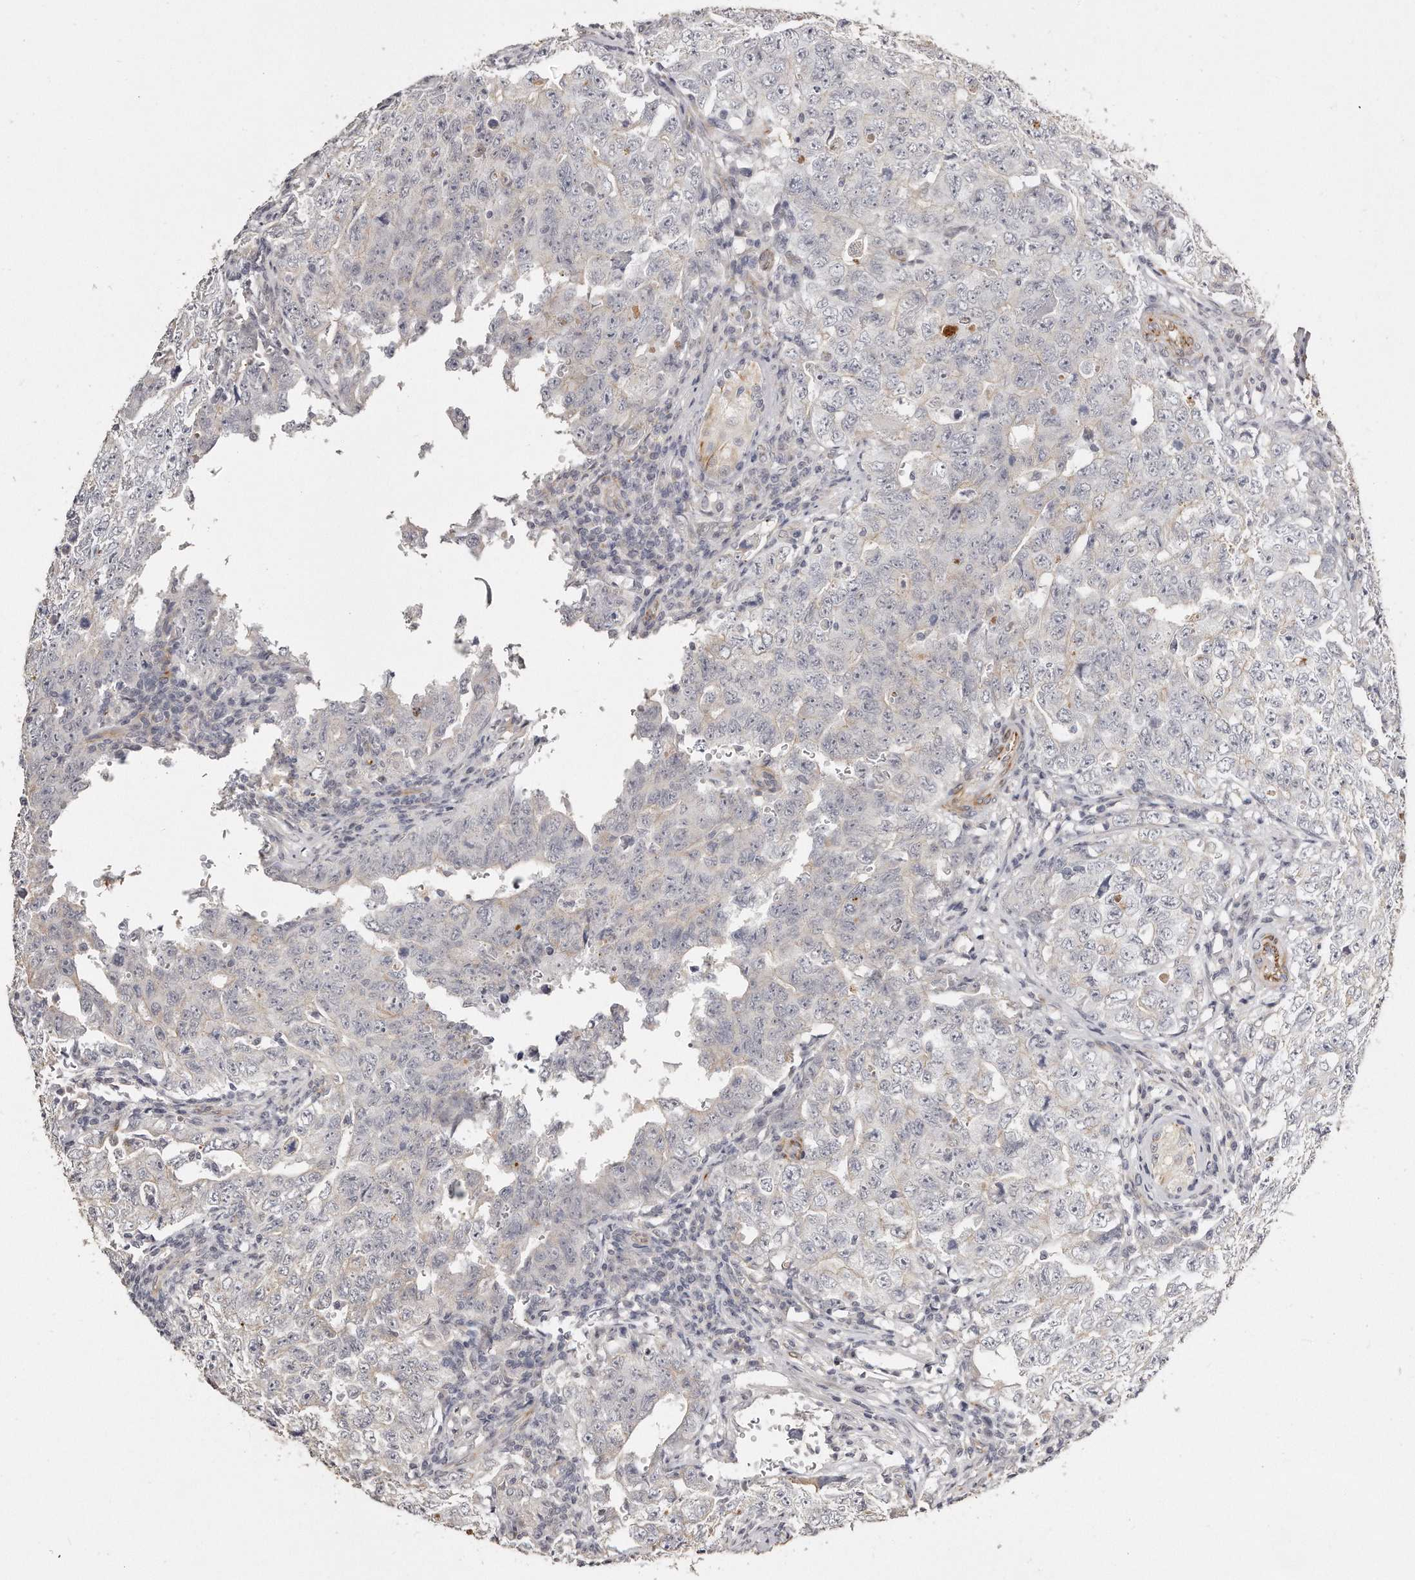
{"staining": {"intensity": "negative", "quantity": "none", "location": "none"}, "tissue": "testis cancer", "cell_type": "Tumor cells", "image_type": "cancer", "snomed": [{"axis": "morphology", "description": "Carcinoma, Embryonal, NOS"}, {"axis": "topography", "description": "Testis"}], "caption": "Human testis embryonal carcinoma stained for a protein using immunohistochemistry exhibits no positivity in tumor cells.", "gene": "ZYG11A", "patient": {"sex": "male", "age": 26}}